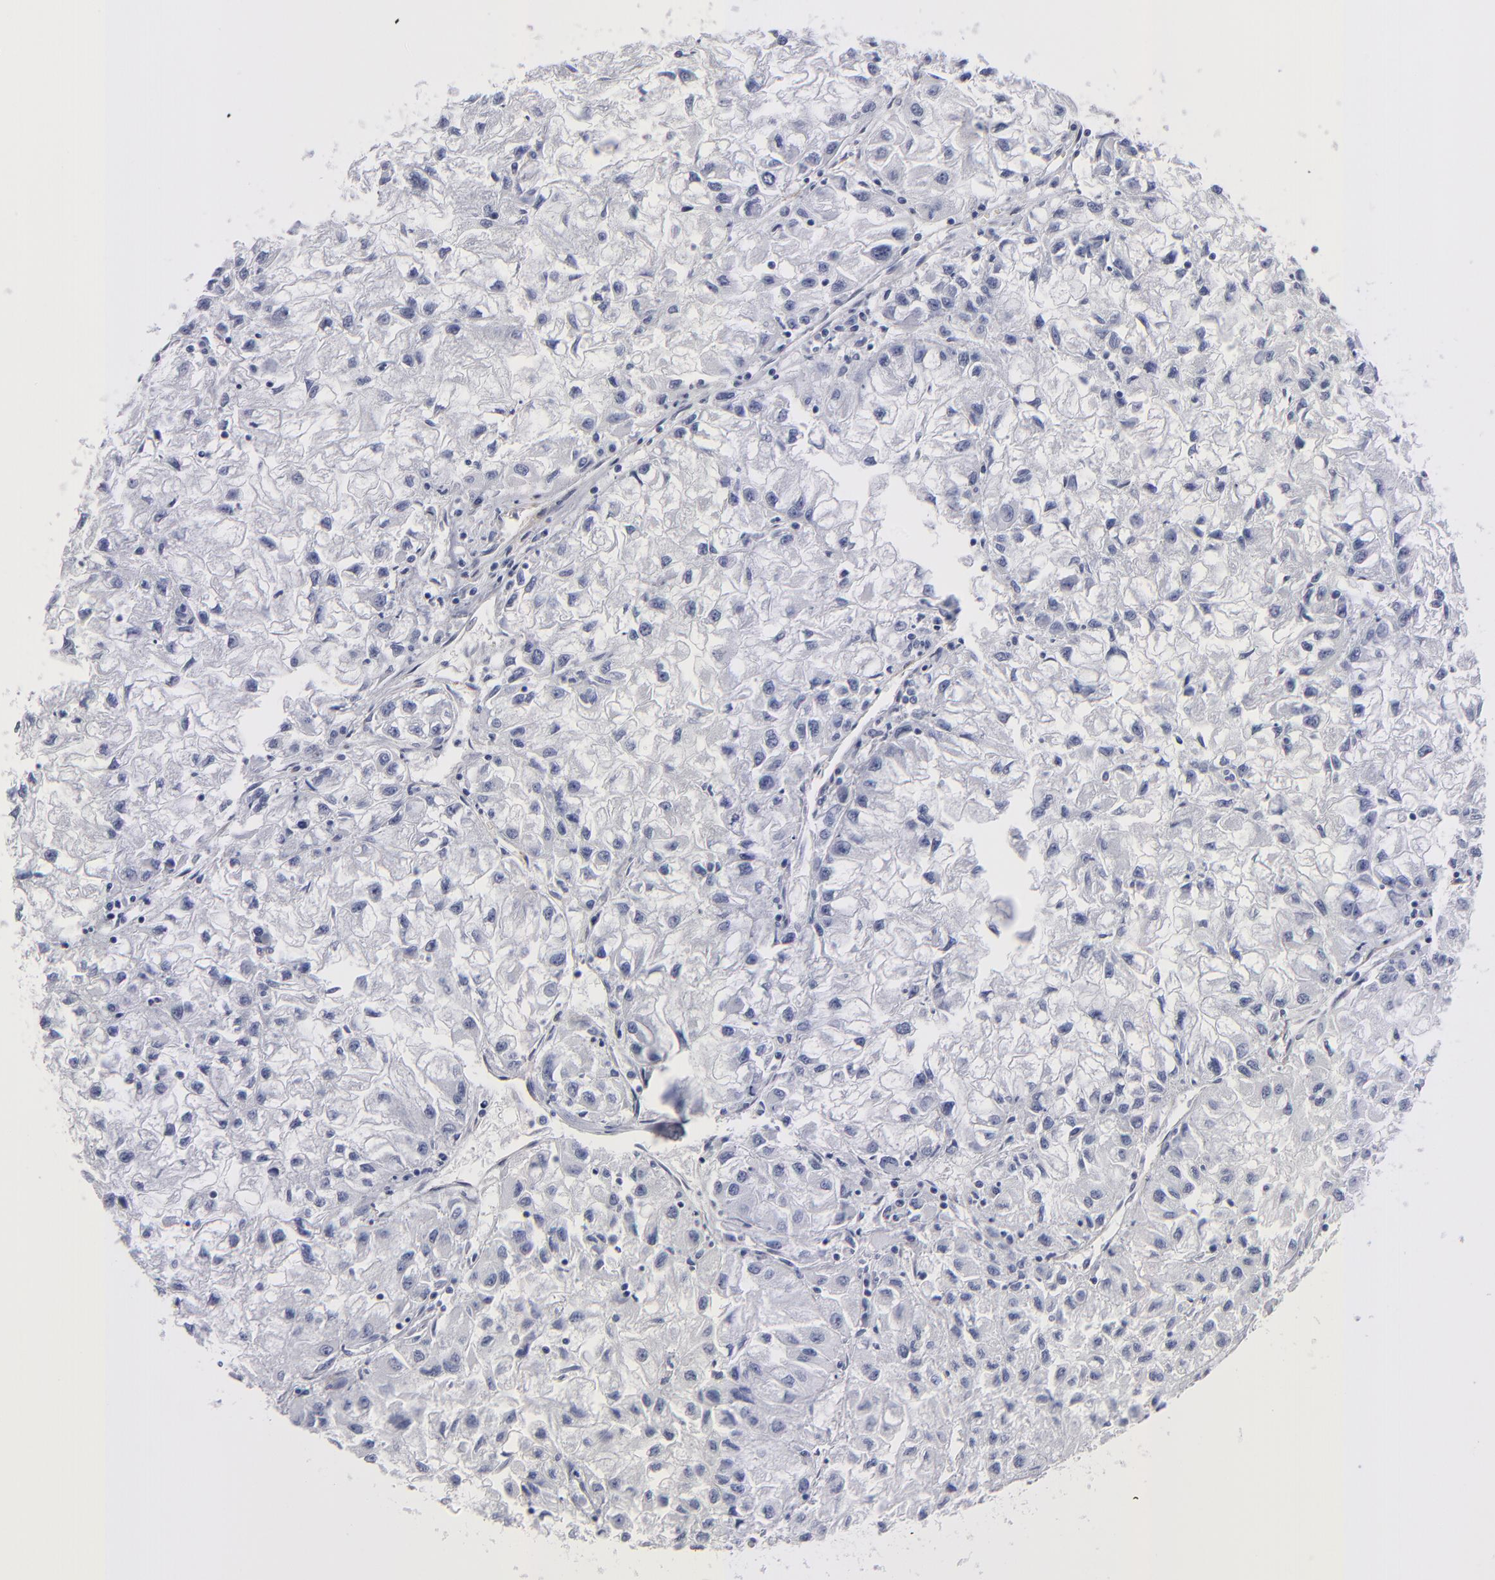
{"staining": {"intensity": "negative", "quantity": "none", "location": "none"}, "tissue": "renal cancer", "cell_type": "Tumor cells", "image_type": "cancer", "snomed": [{"axis": "morphology", "description": "Adenocarcinoma, NOS"}, {"axis": "topography", "description": "Kidney"}], "caption": "Immunohistochemical staining of renal cancer shows no significant expression in tumor cells.", "gene": "EMILIN1", "patient": {"sex": "male", "age": 59}}